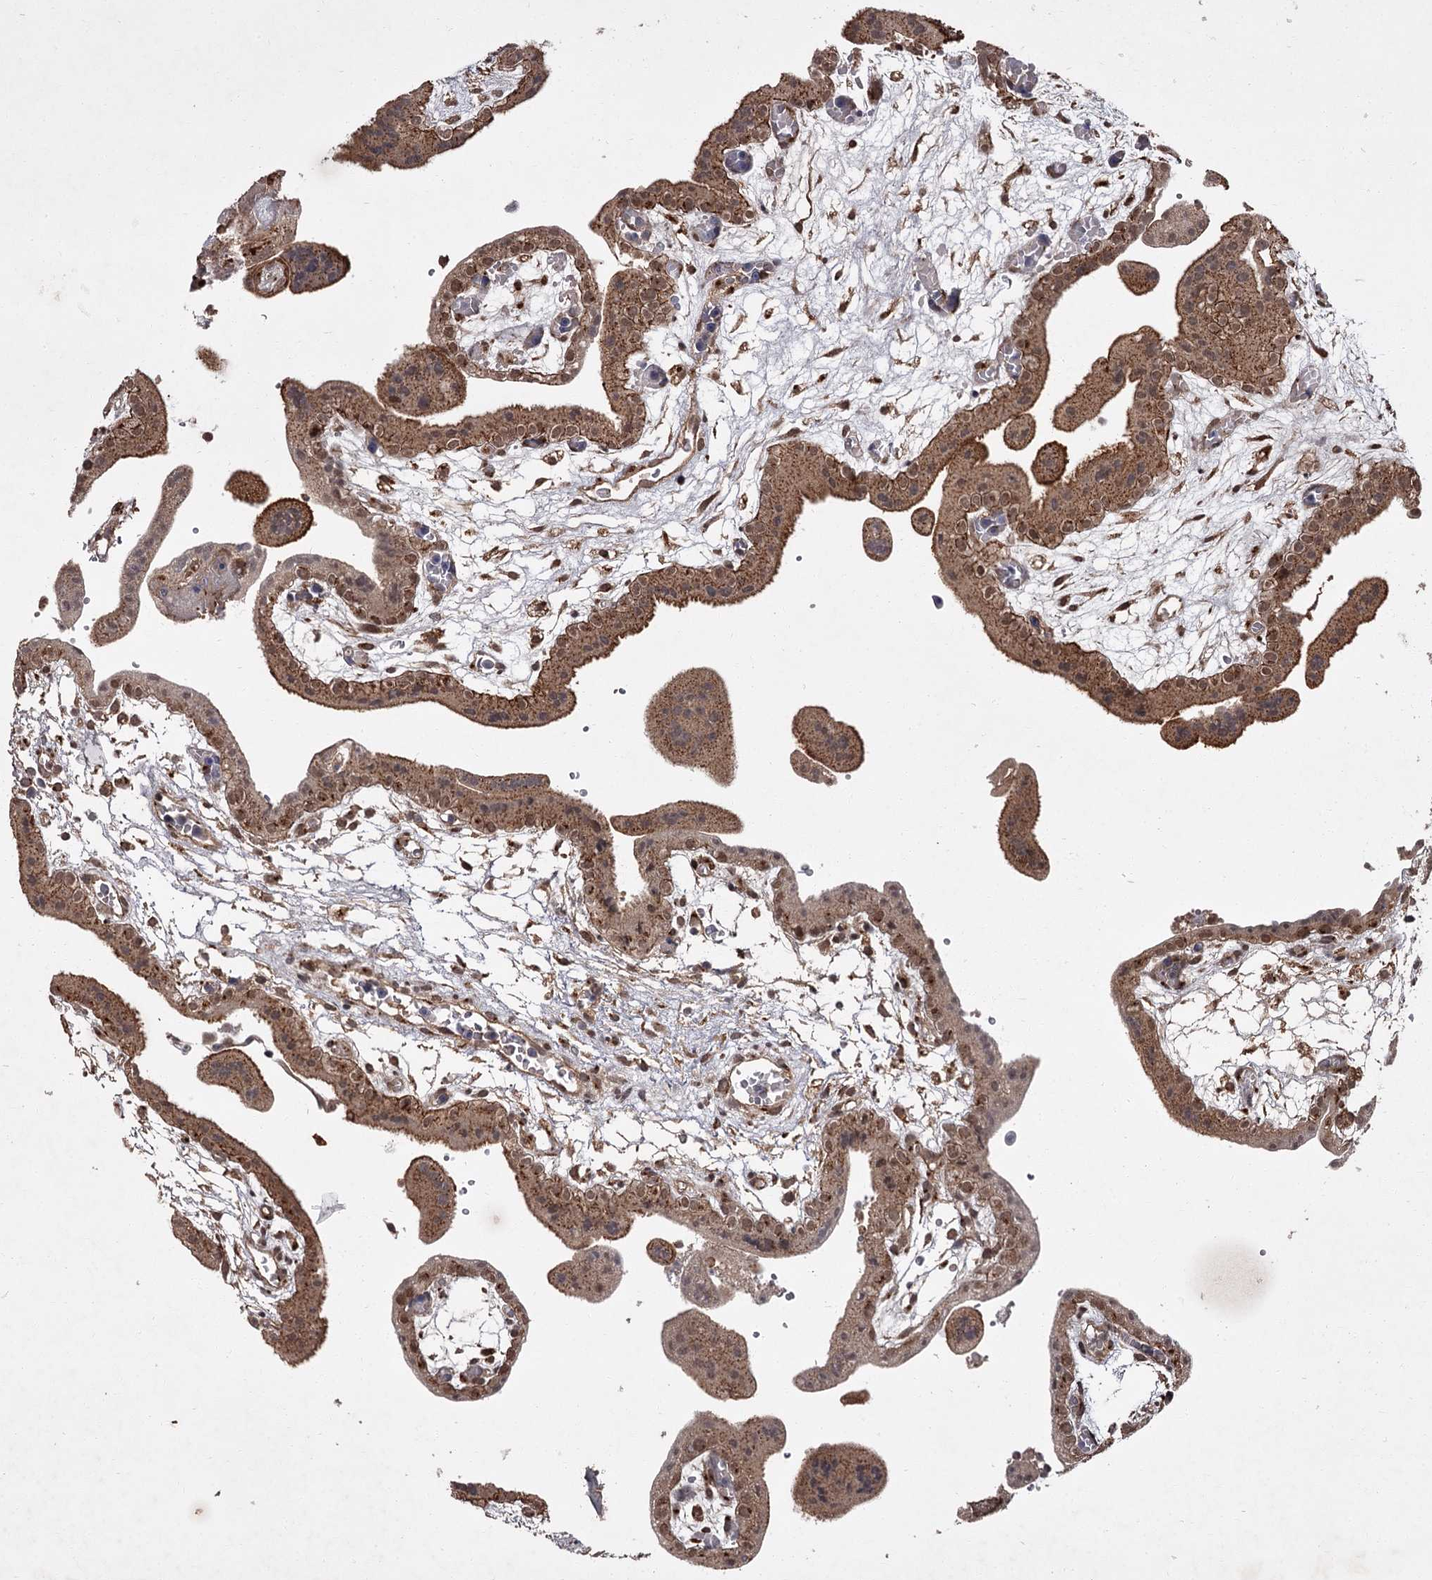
{"staining": {"intensity": "moderate", "quantity": ">75%", "location": "cytoplasmic/membranous"}, "tissue": "placenta", "cell_type": "Decidual cells", "image_type": "normal", "snomed": [{"axis": "morphology", "description": "Normal tissue, NOS"}, {"axis": "topography", "description": "Placenta"}], "caption": "Protein analysis of normal placenta reveals moderate cytoplasmic/membranous positivity in approximately >75% of decidual cells. (IHC, brightfield microscopy, high magnification).", "gene": "TBC1D23", "patient": {"sex": "female", "age": 18}}